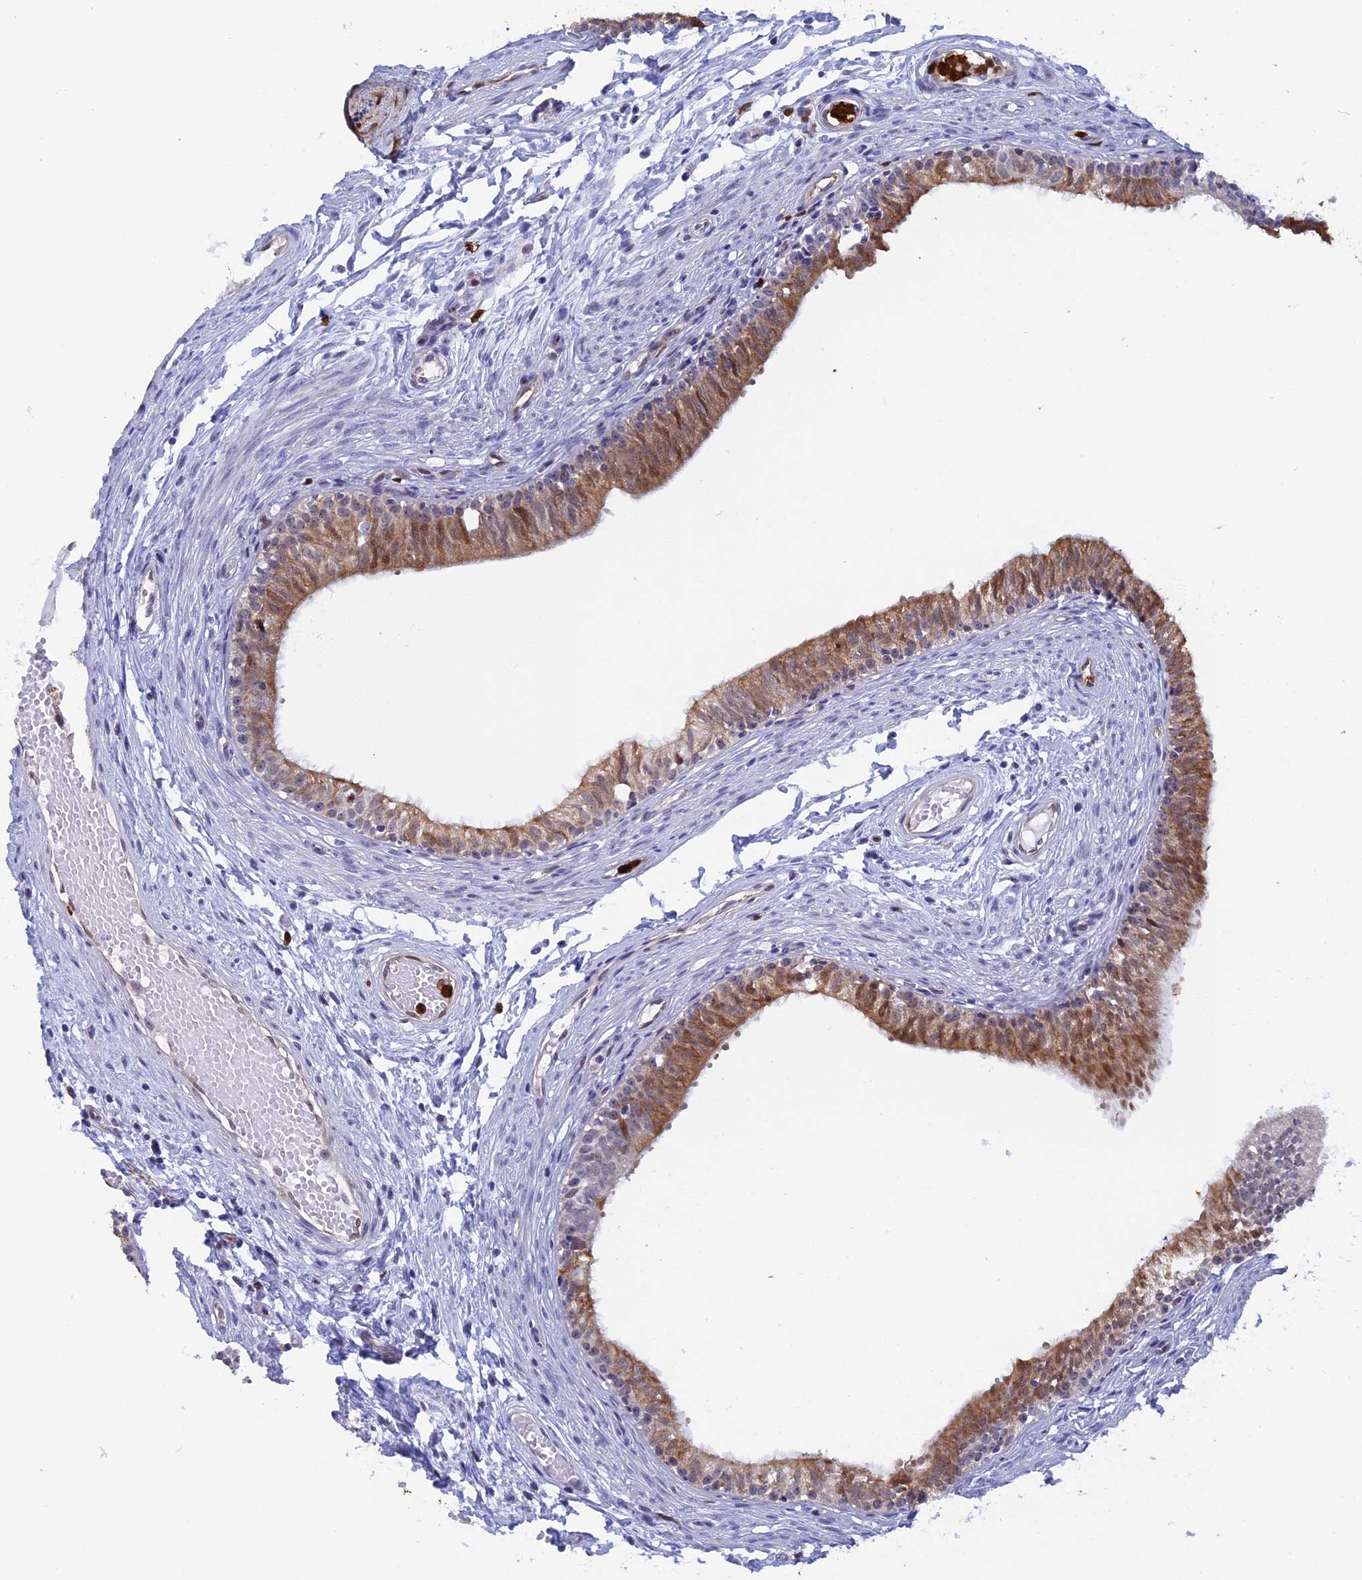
{"staining": {"intensity": "moderate", "quantity": "25%-75%", "location": "cytoplasmic/membranous,nuclear"}, "tissue": "epididymis", "cell_type": "Glandular cells", "image_type": "normal", "snomed": [{"axis": "morphology", "description": "Normal tissue, NOS"}, {"axis": "topography", "description": "Epididymis, spermatic cord, NOS"}], "caption": "A brown stain labels moderate cytoplasmic/membranous,nuclear staining of a protein in glandular cells of unremarkable human epididymis.", "gene": "SLC26A1", "patient": {"sex": "male", "age": 22}}